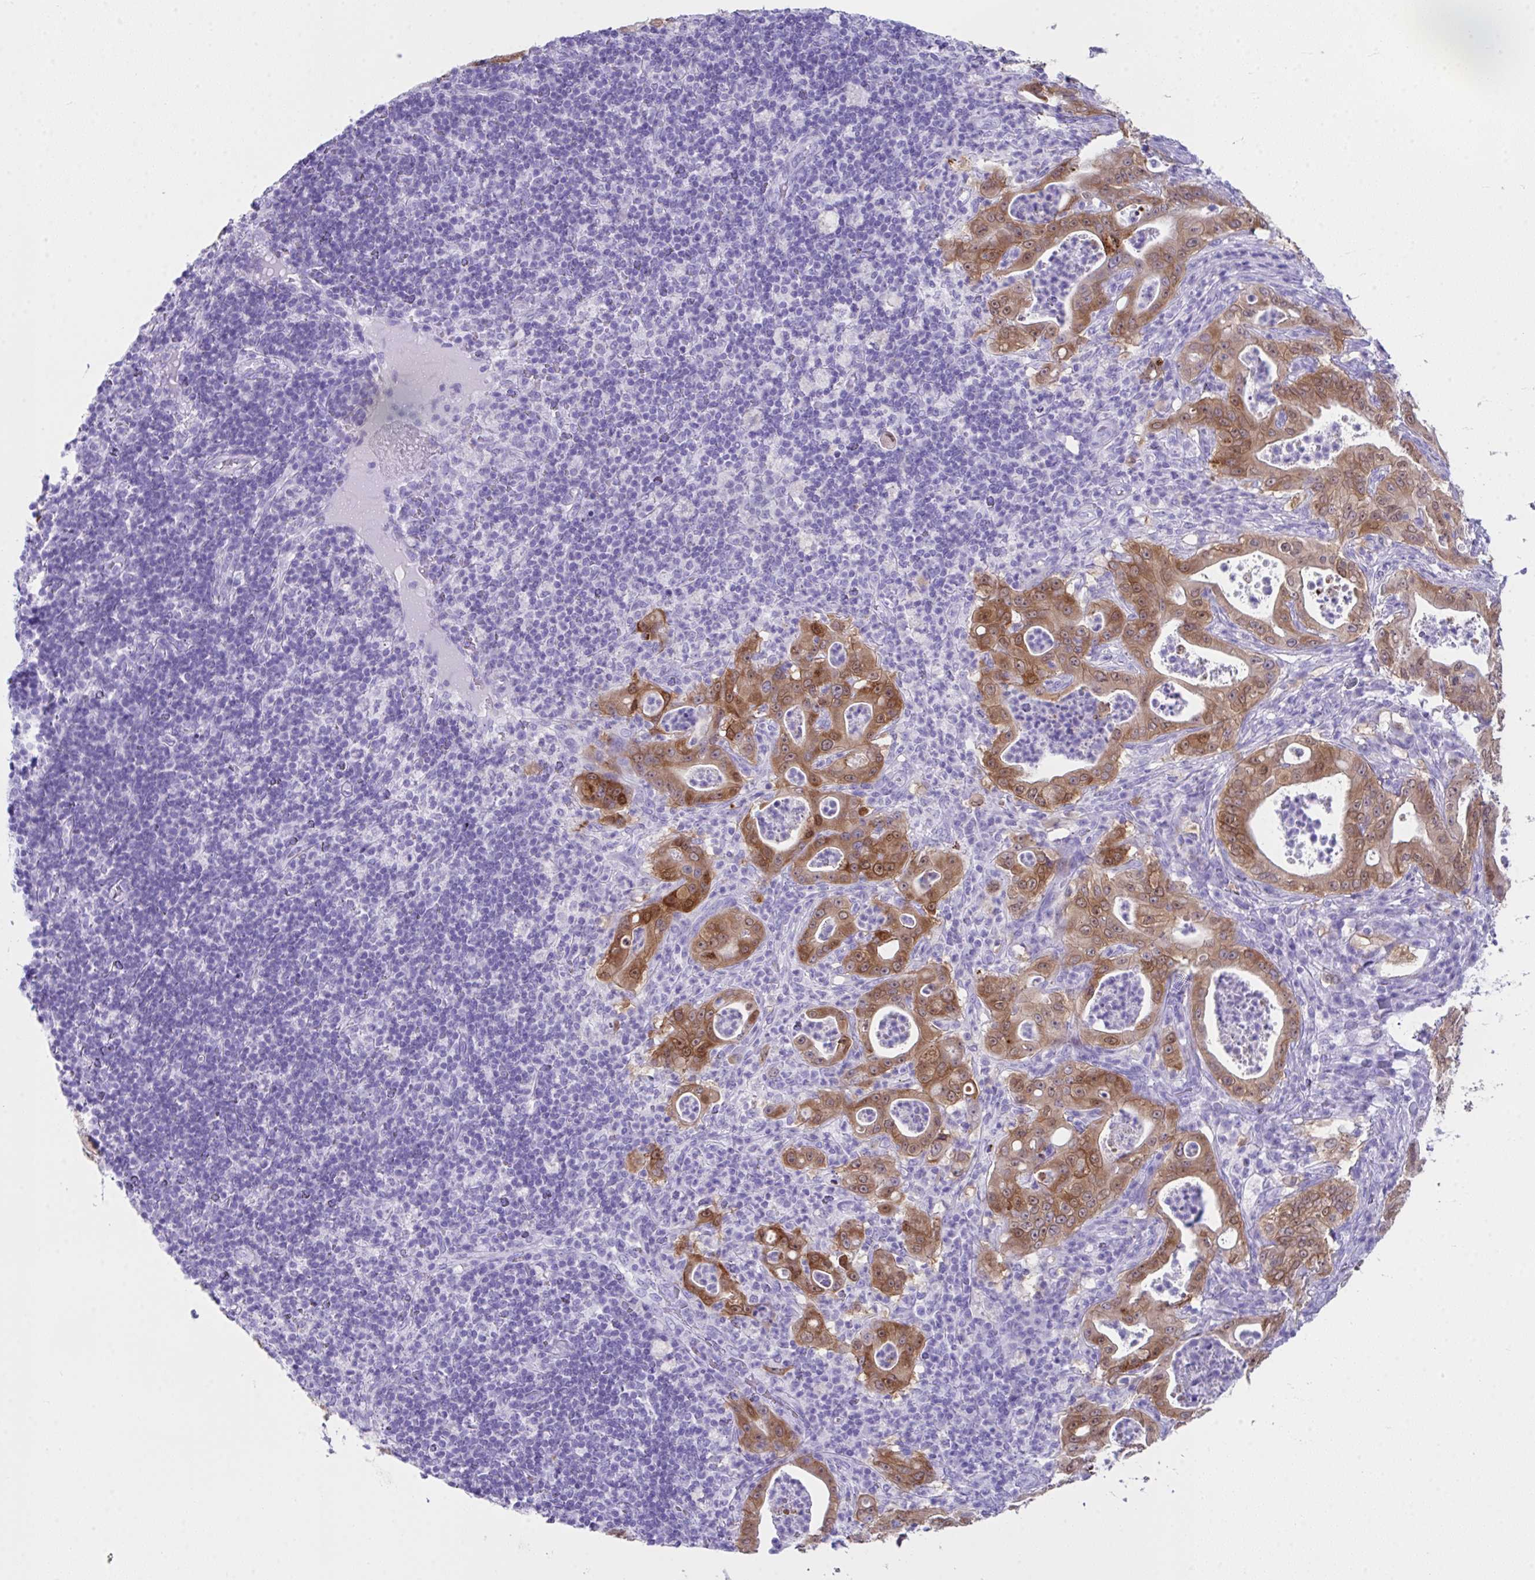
{"staining": {"intensity": "moderate", "quantity": ">75%", "location": "cytoplasmic/membranous,nuclear"}, "tissue": "pancreatic cancer", "cell_type": "Tumor cells", "image_type": "cancer", "snomed": [{"axis": "morphology", "description": "Adenocarcinoma, NOS"}, {"axis": "topography", "description": "Pancreas"}], "caption": "Moderate cytoplasmic/membranous and nuclear protein expression is seen in approximately >75% of tumor cells in pancreatic cancer. The staining is performed using DAB brown chromogen to label protein expression. The nuclei are counter-stained blue using hematoxylin.", "gene": "LGALS4", "patient": {"sex": "male", "age": 71}}